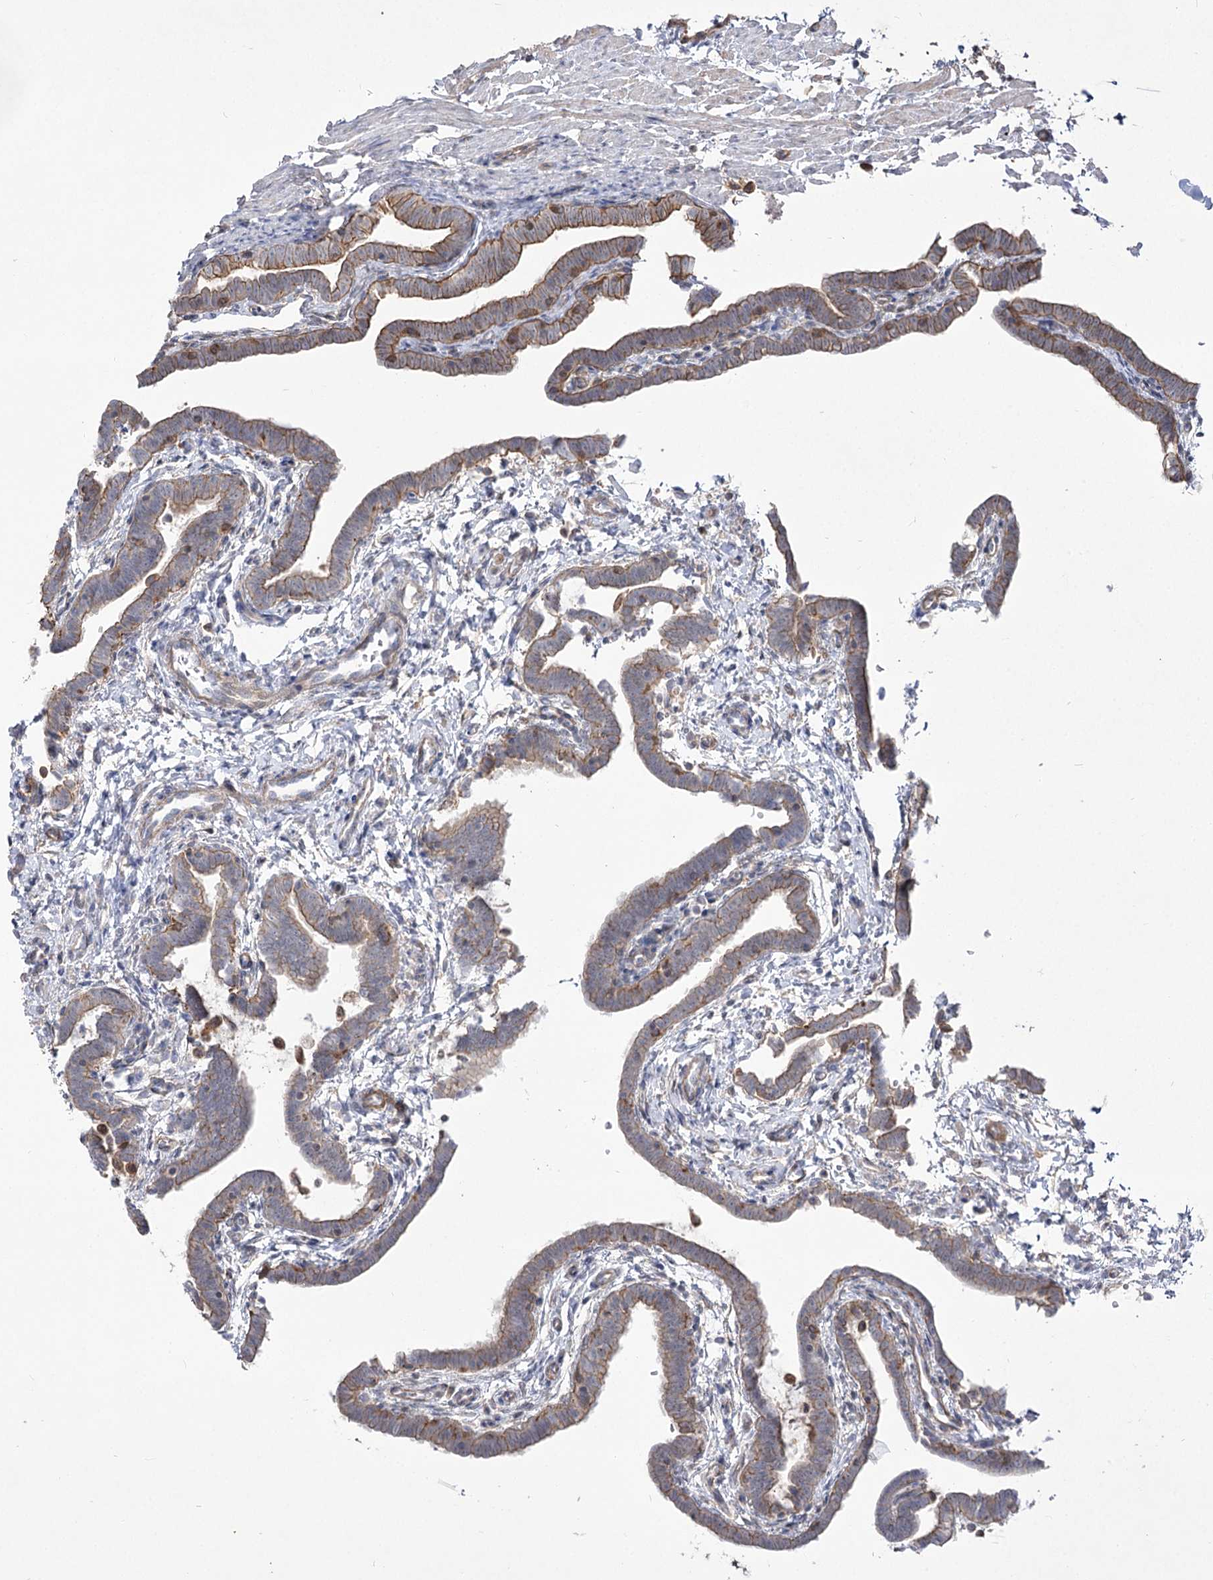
{"staining": {"intensity": "moderate", "quantity": ">75%", "location": "cytoplasmic/membranous"}, "tissue": "fallopian tube", "cell_type": "Glandular cells", "image_type": "normal", "snomed": [{"axis": "morphology", "description": "Normal tissue, NOS"}, {"axis": "topography", "description": "Fallopian tube"}], "caption": "Immunohistochemistry (IHC) of normal fallopian tube demonstrates medium levels of moderate cytoplasmic/membranous positivity in about >75% of glandular cells.", "gene": "SH3BP5L", "patient": {"sex": "female", "age": 36}}